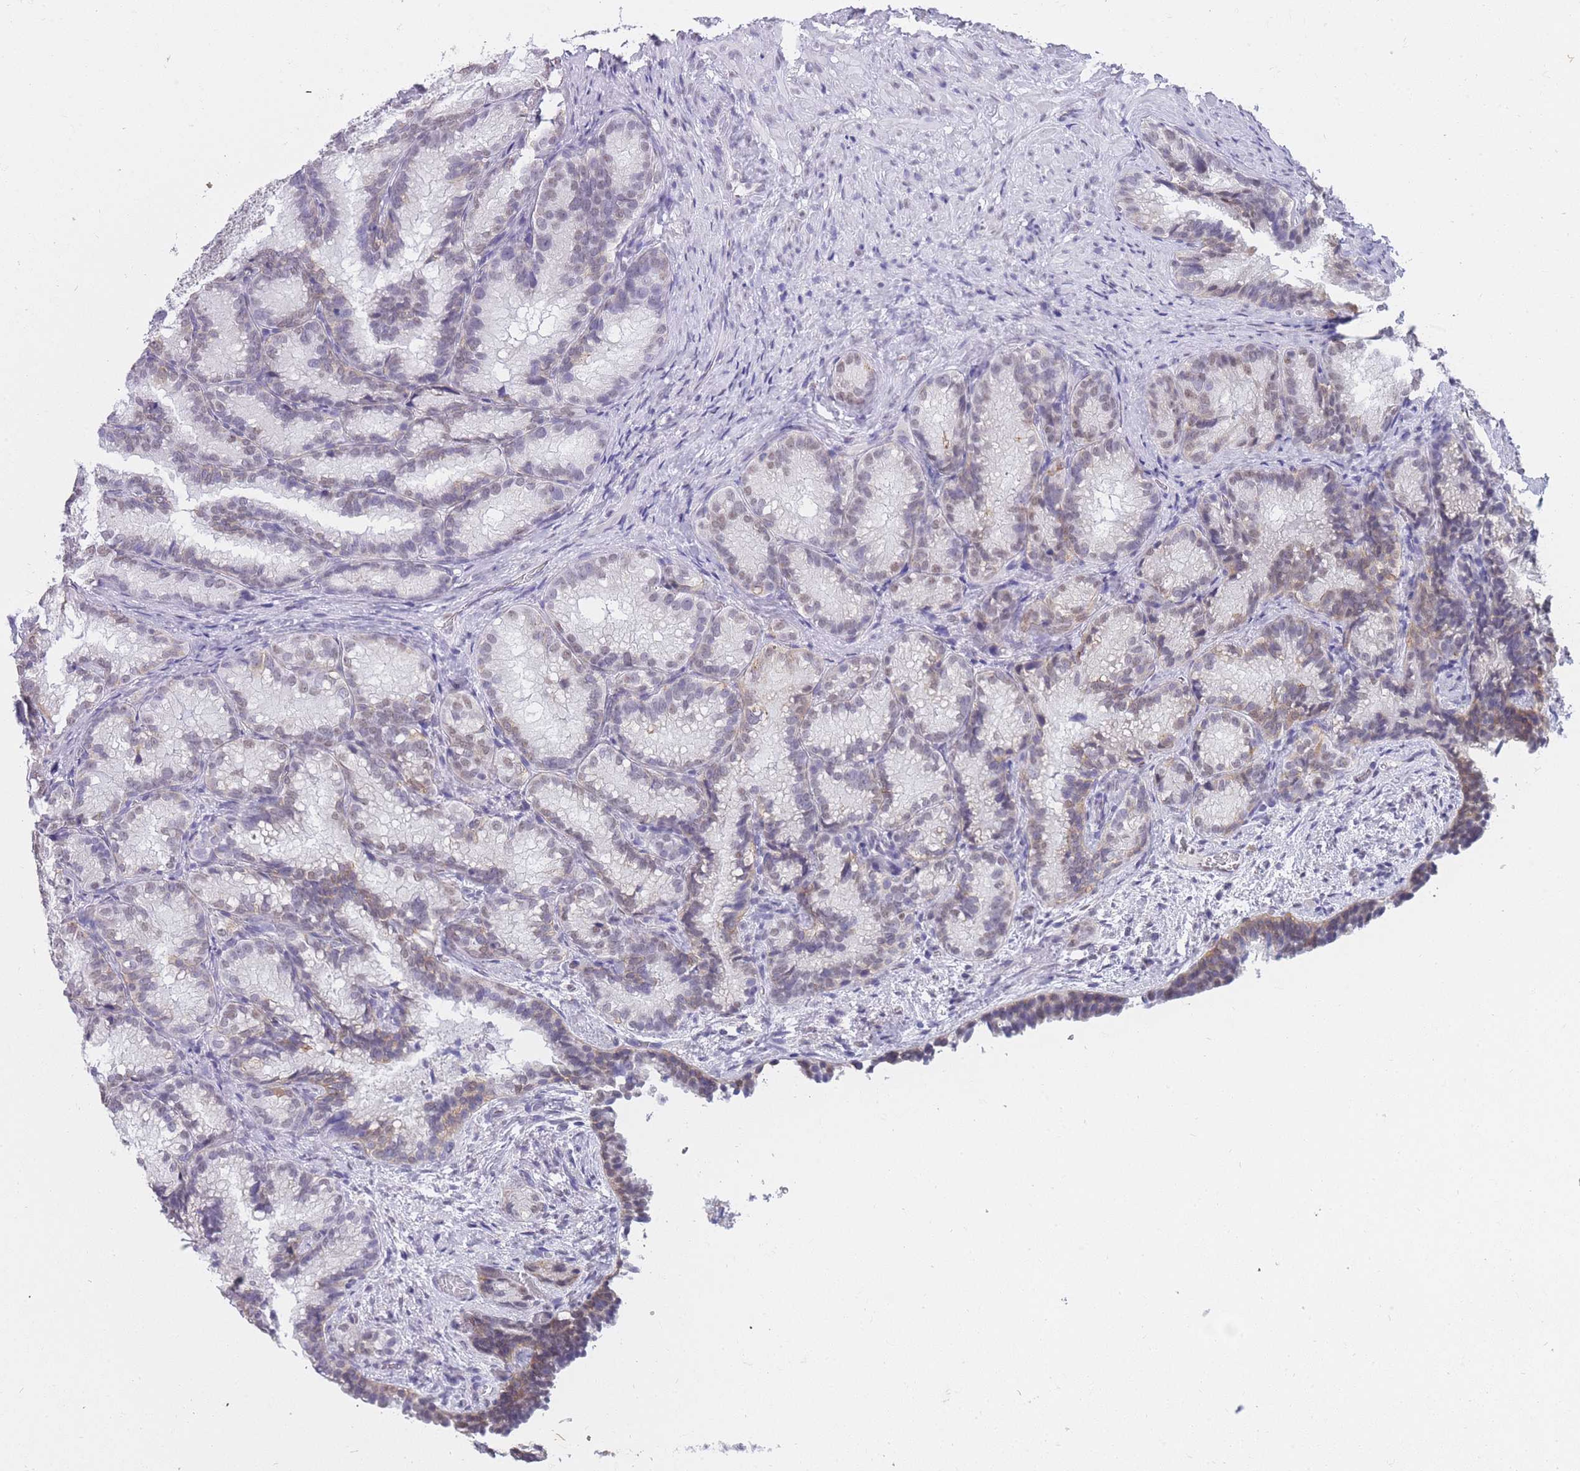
{"staining": {"intensity": "weak", "quantity": "25%-75%", "location": "cytoplasmic/membranous,nuclear"}, "tissue": "seminal vesicle", "cell_type": "Glandular cells", "image_type": "normal", "snomed": [{"axis": "morphology", "description": "Normal tissue, NOS"}, {"axis": "topography", "description": "Seminal veicle"}], "caption": "A brown stain shows weak cytoplasmic/membranous,nuclear positivity of a protein in glandular cells of unremarkable human seminal vesicle. The staining was performed using DAB (3,3'-diaminobenzidine) to visualize the protein expression in brown, while the nuclei were stained in blue with hematoxylin (Magnification: 20x).", "gene": "FRAT2", "patient": {"sex": "male", "age": 58}}